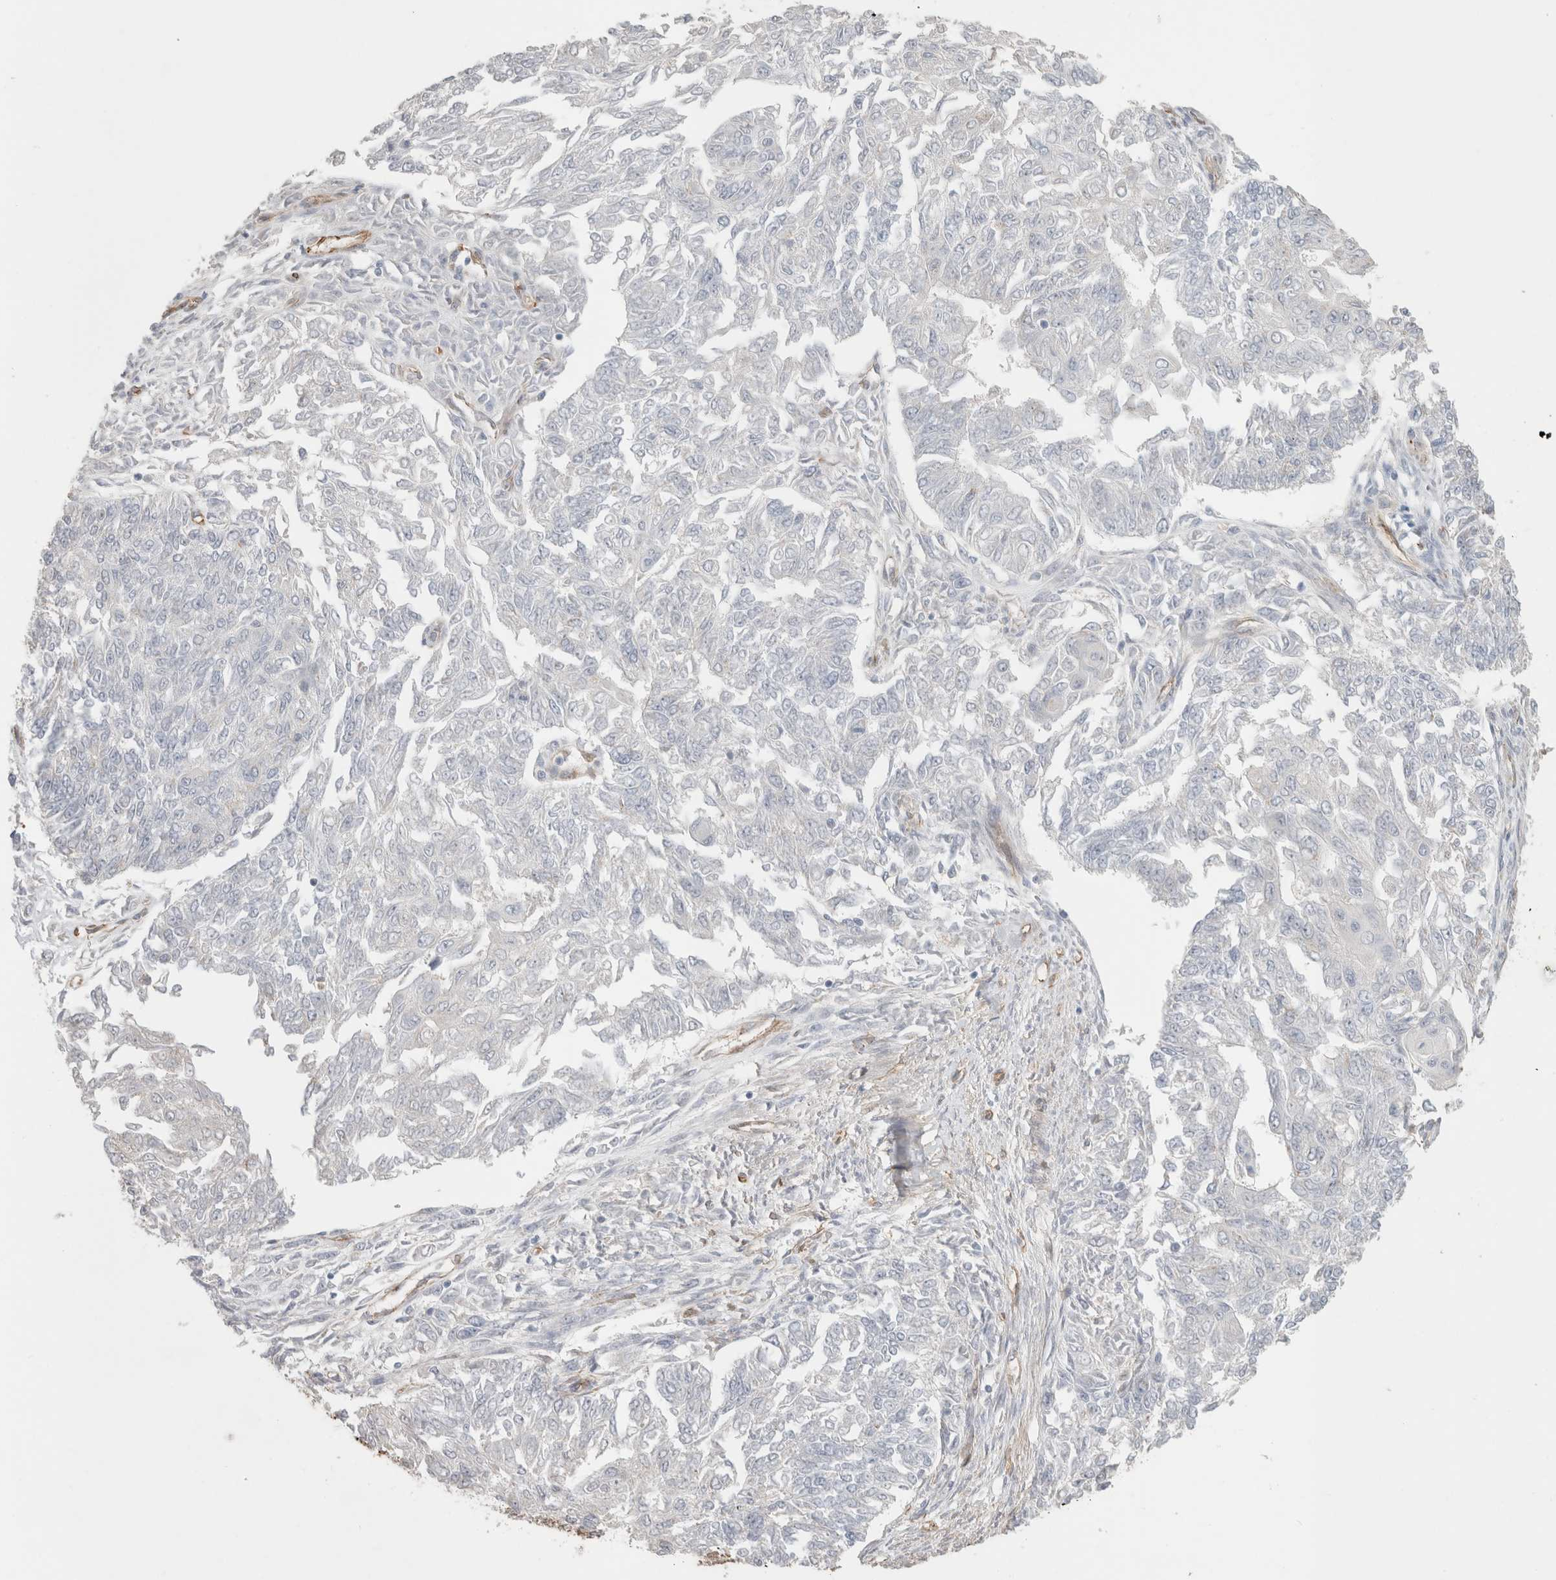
{"staining": {"intensity": "negative", "quantity": "none", "location": "none"}, "tissue": "endometrial cancer", "cell_type": "Tumor cells", "image_type": "cancer", "snomed": [{"axis": "morphology", "description": "Adenocarcinoma, NOS"}, {"axis": "topography", "description": "Endometrium"}], "caption": "This is a photomicrograph of immunohistochemistry (IHC) staining of endometrial adenocarcinoma, which shows no staining in tumor cells. The staining was performed using DAB (3,3'-diaminobenzidine) to visualize the protein expression in brown, while the nuclei were stained in blue with hematoxylin (Magnification: 20x).", "gene": "CAAP1", "patient": {"sex": "female", "age": 32}}